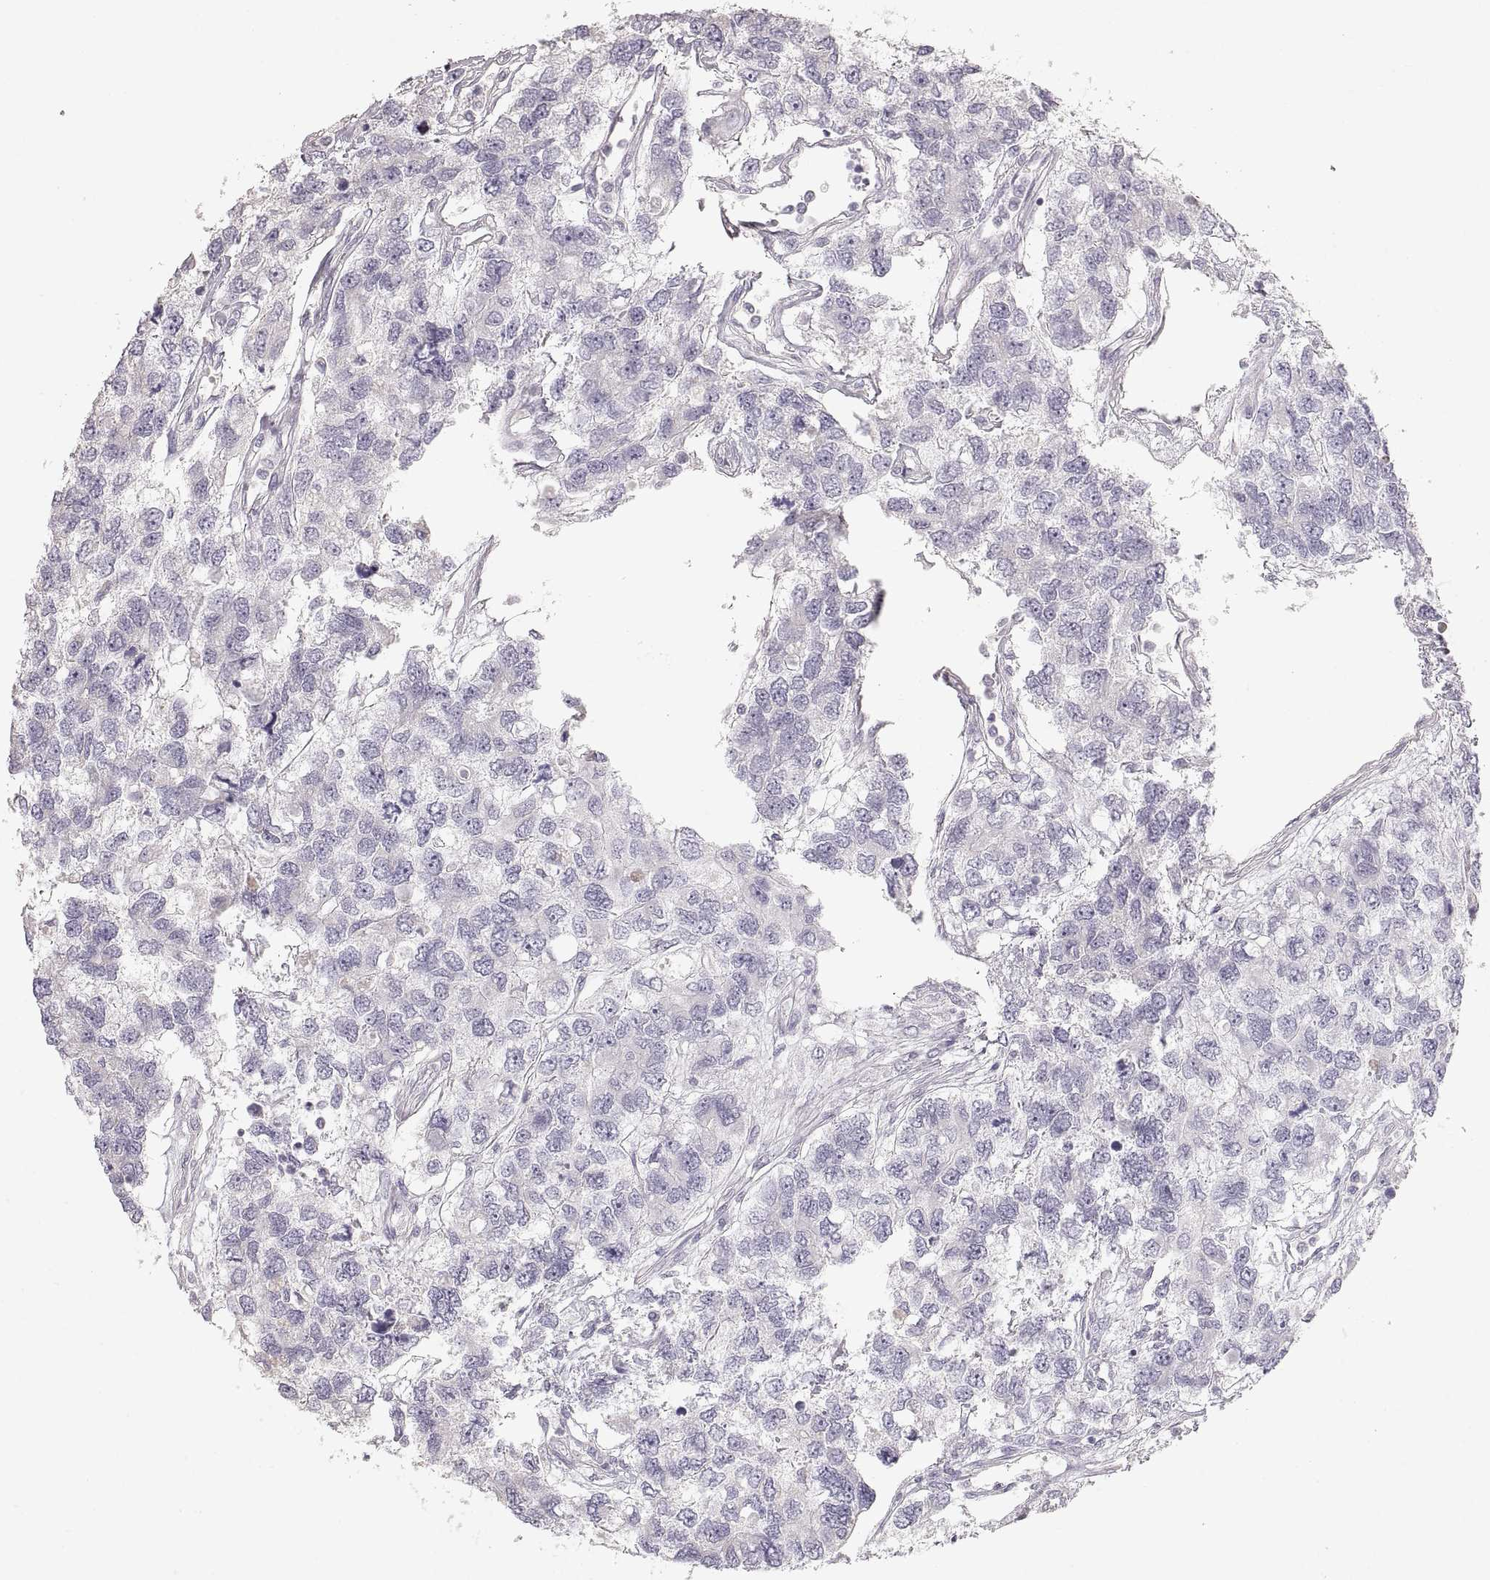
{"staining": {"intensity": "negative", "quantity": "none", "location": "none"}, "tissue": "testis cancer", "cell_type": "Tumor cells", "image_type": "cancer", "snomed": [{"axis": "morphology", "description": "Seminoma, NOS"}, {"axis": "topography", "description": "Testis"}], "caption": "An immunohistochemistry micrograph of testis cancer is shown. There is no staining in tumor cells of testis cancer.", "gene": "ZP3", "patient": {"sex": "male", "age": 52}}